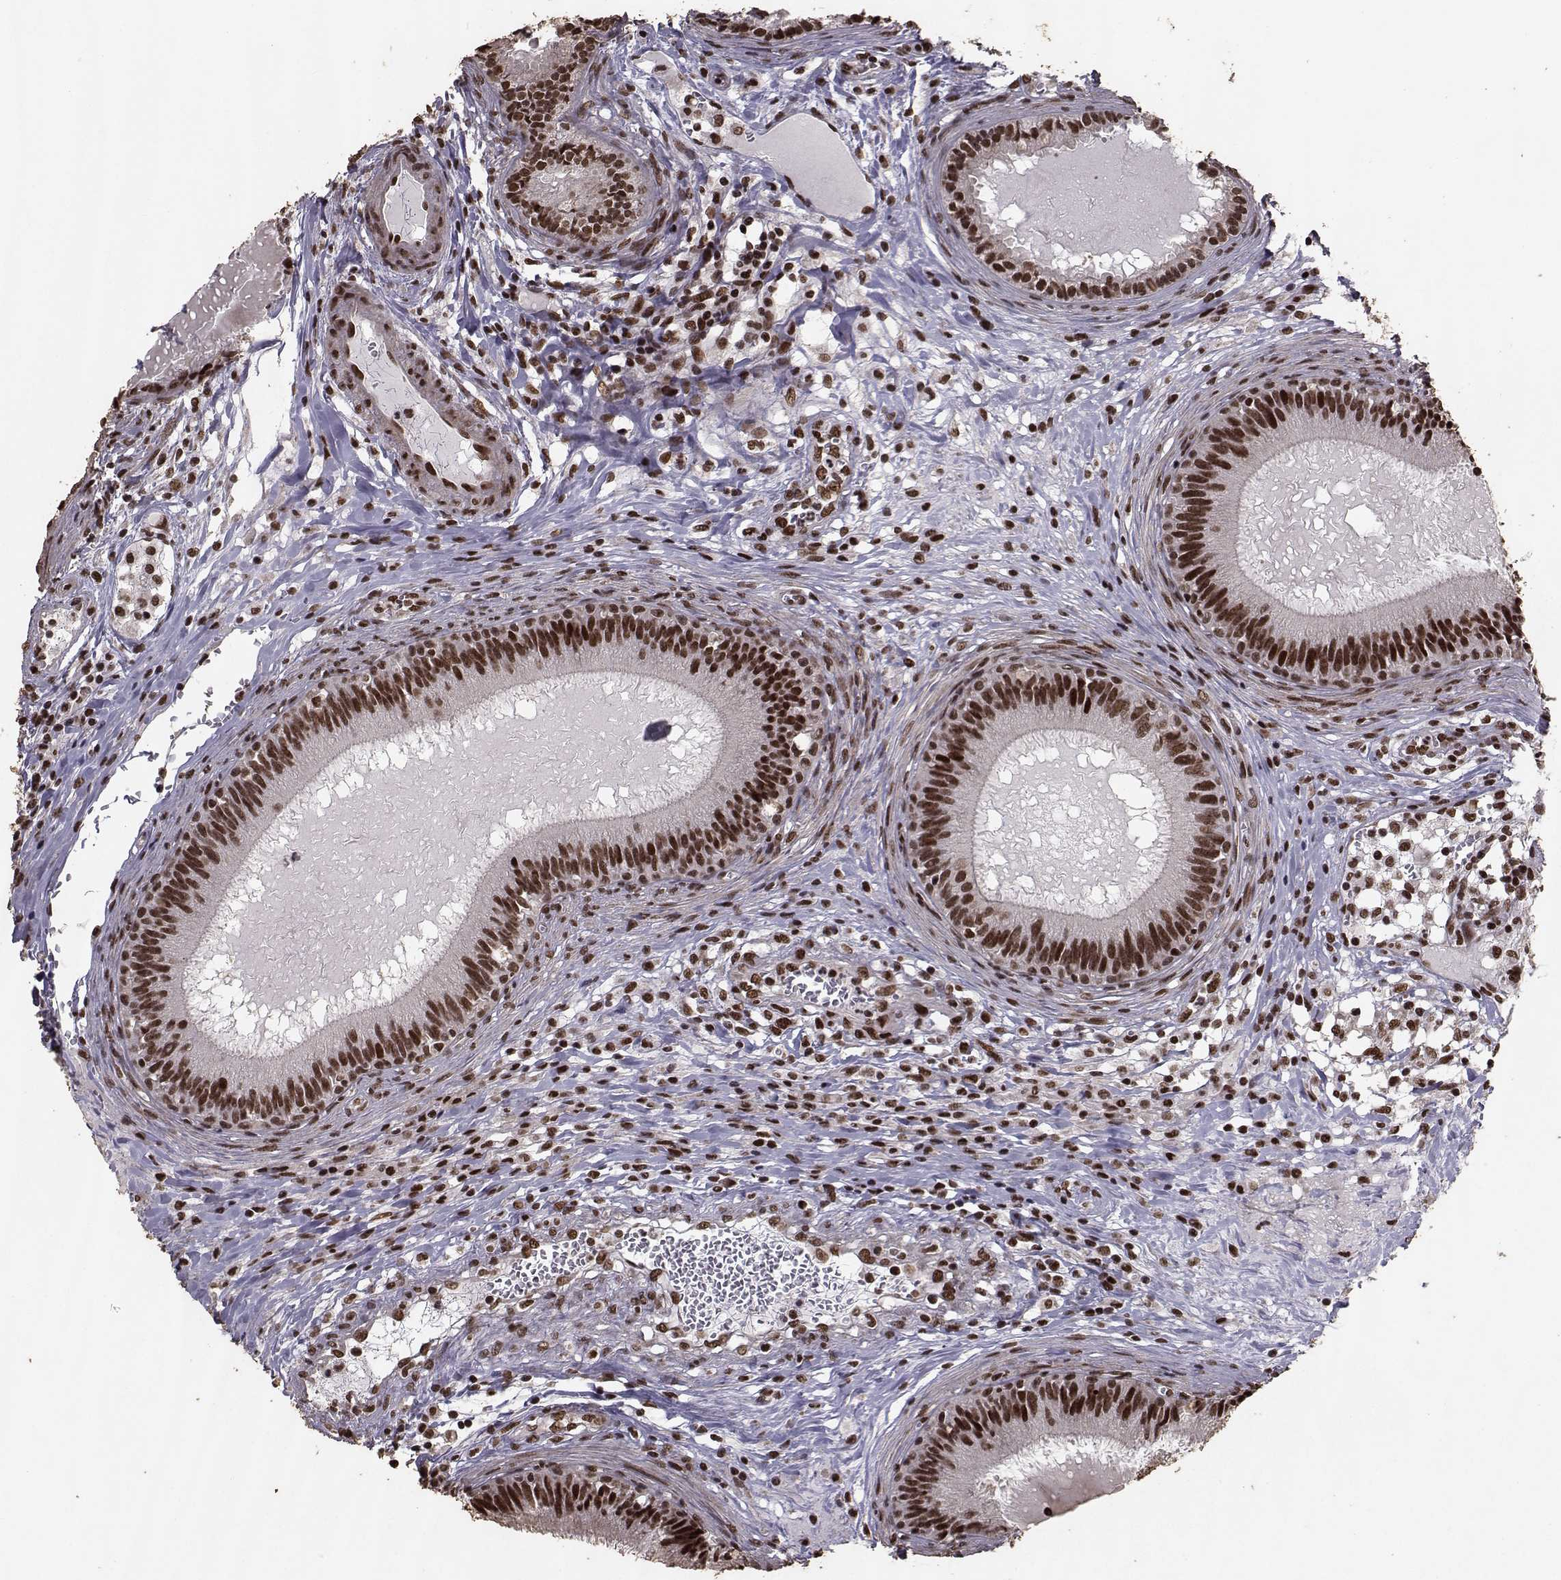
{"staining": {"intensity": "strong", "quantity": ">75%", "location": "nuclear"}, "tissue": "epididymis", "cell_type": "Glandular cells", "image_type": "normal", "snomed": [{"axis": "morphology", "description": "Normal tissue, NOS"}, {"axis": "topography", "description": "Epididymis"}], "caption": "High-magnification brightfield microscopy of unremarkable epididymis stained with DAB (brown) and counterstained with hematoxylin (blue). glandular cells exhibit strong nuclear positivity is appreciated in approximately>75% of cells. Using DAB (brown) and hematoxylin (blue) stains, captured at high magnification using brightfield microscopy.", "gene": "SF1", "patient": {"sex": "male", "age": 27}}